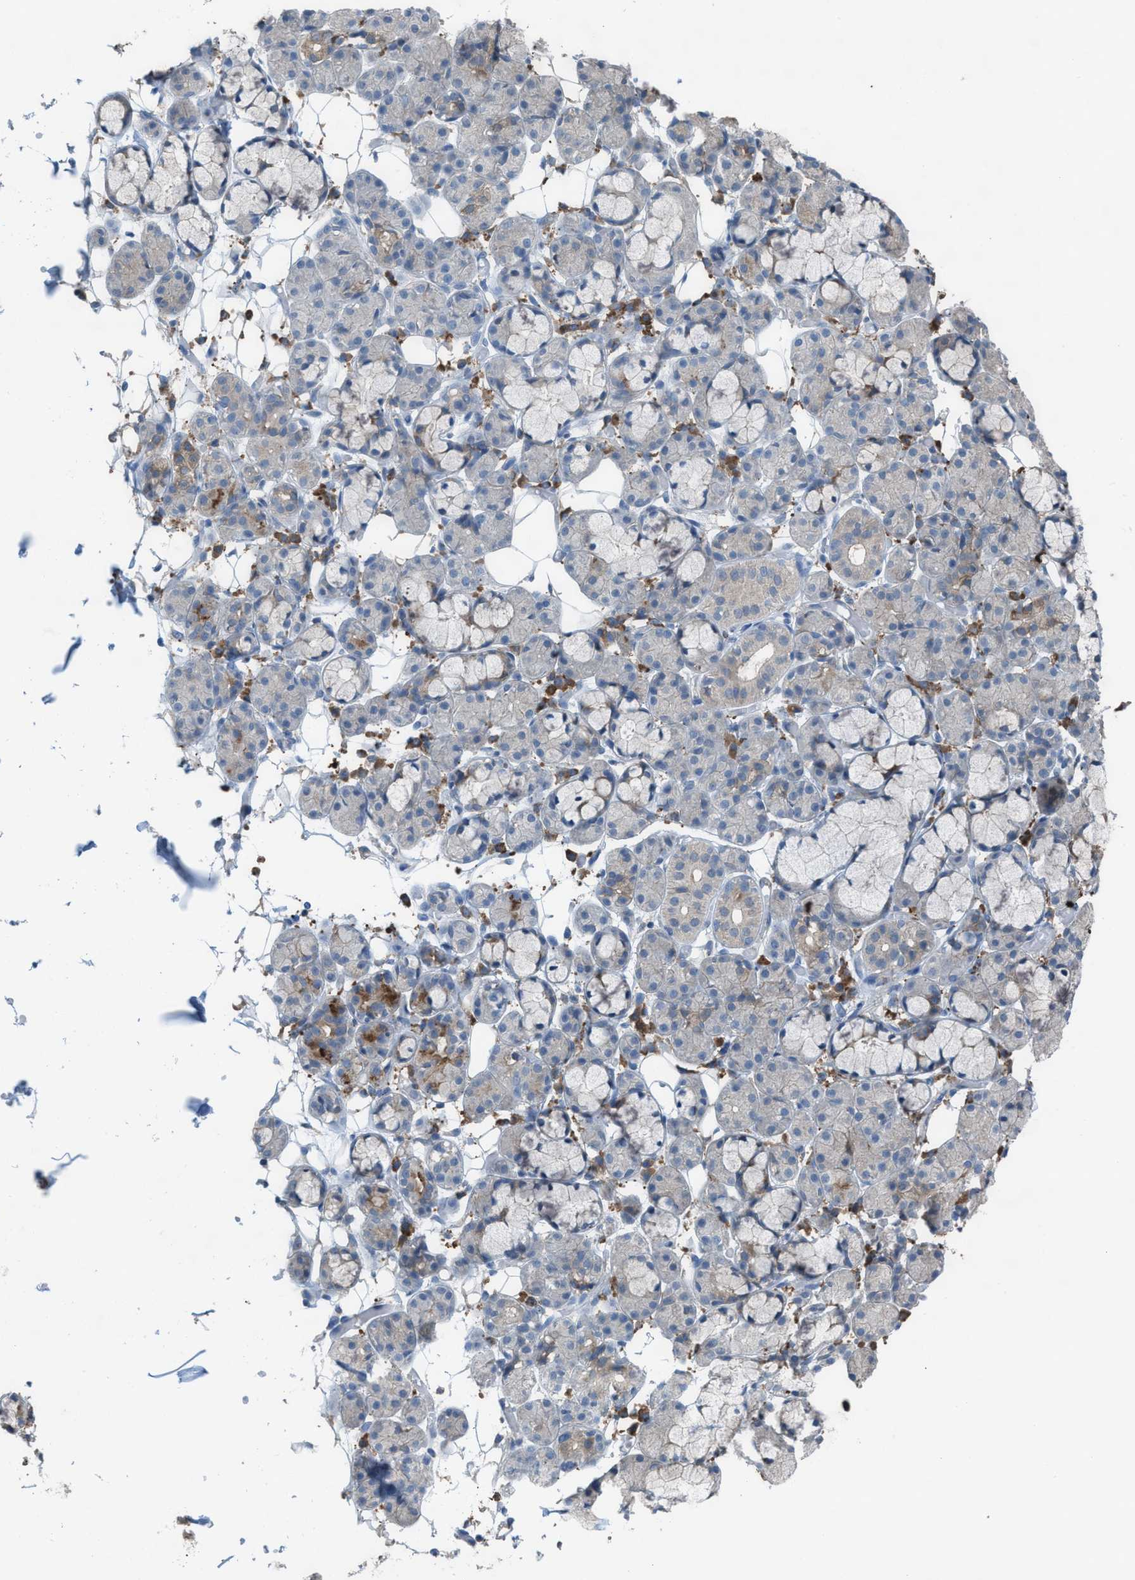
{"staining": {"intensity": "negative", "quantity": "none", "location": "none"}, "tissue": "salivary gland", "cell_type": "Glandular cells", "image_type": "normal", "snomed": [{"axis": "morphology", "description": "Normal tissue, NOS"}, {"axis": "topography", "description": "Salivary gland"}], "caption": "Histopathology image shows no significant protein expression in glandular cells of normal salivary gland.", "gene": "PLAA", "patient": {"sex": "male", "age": 63}}